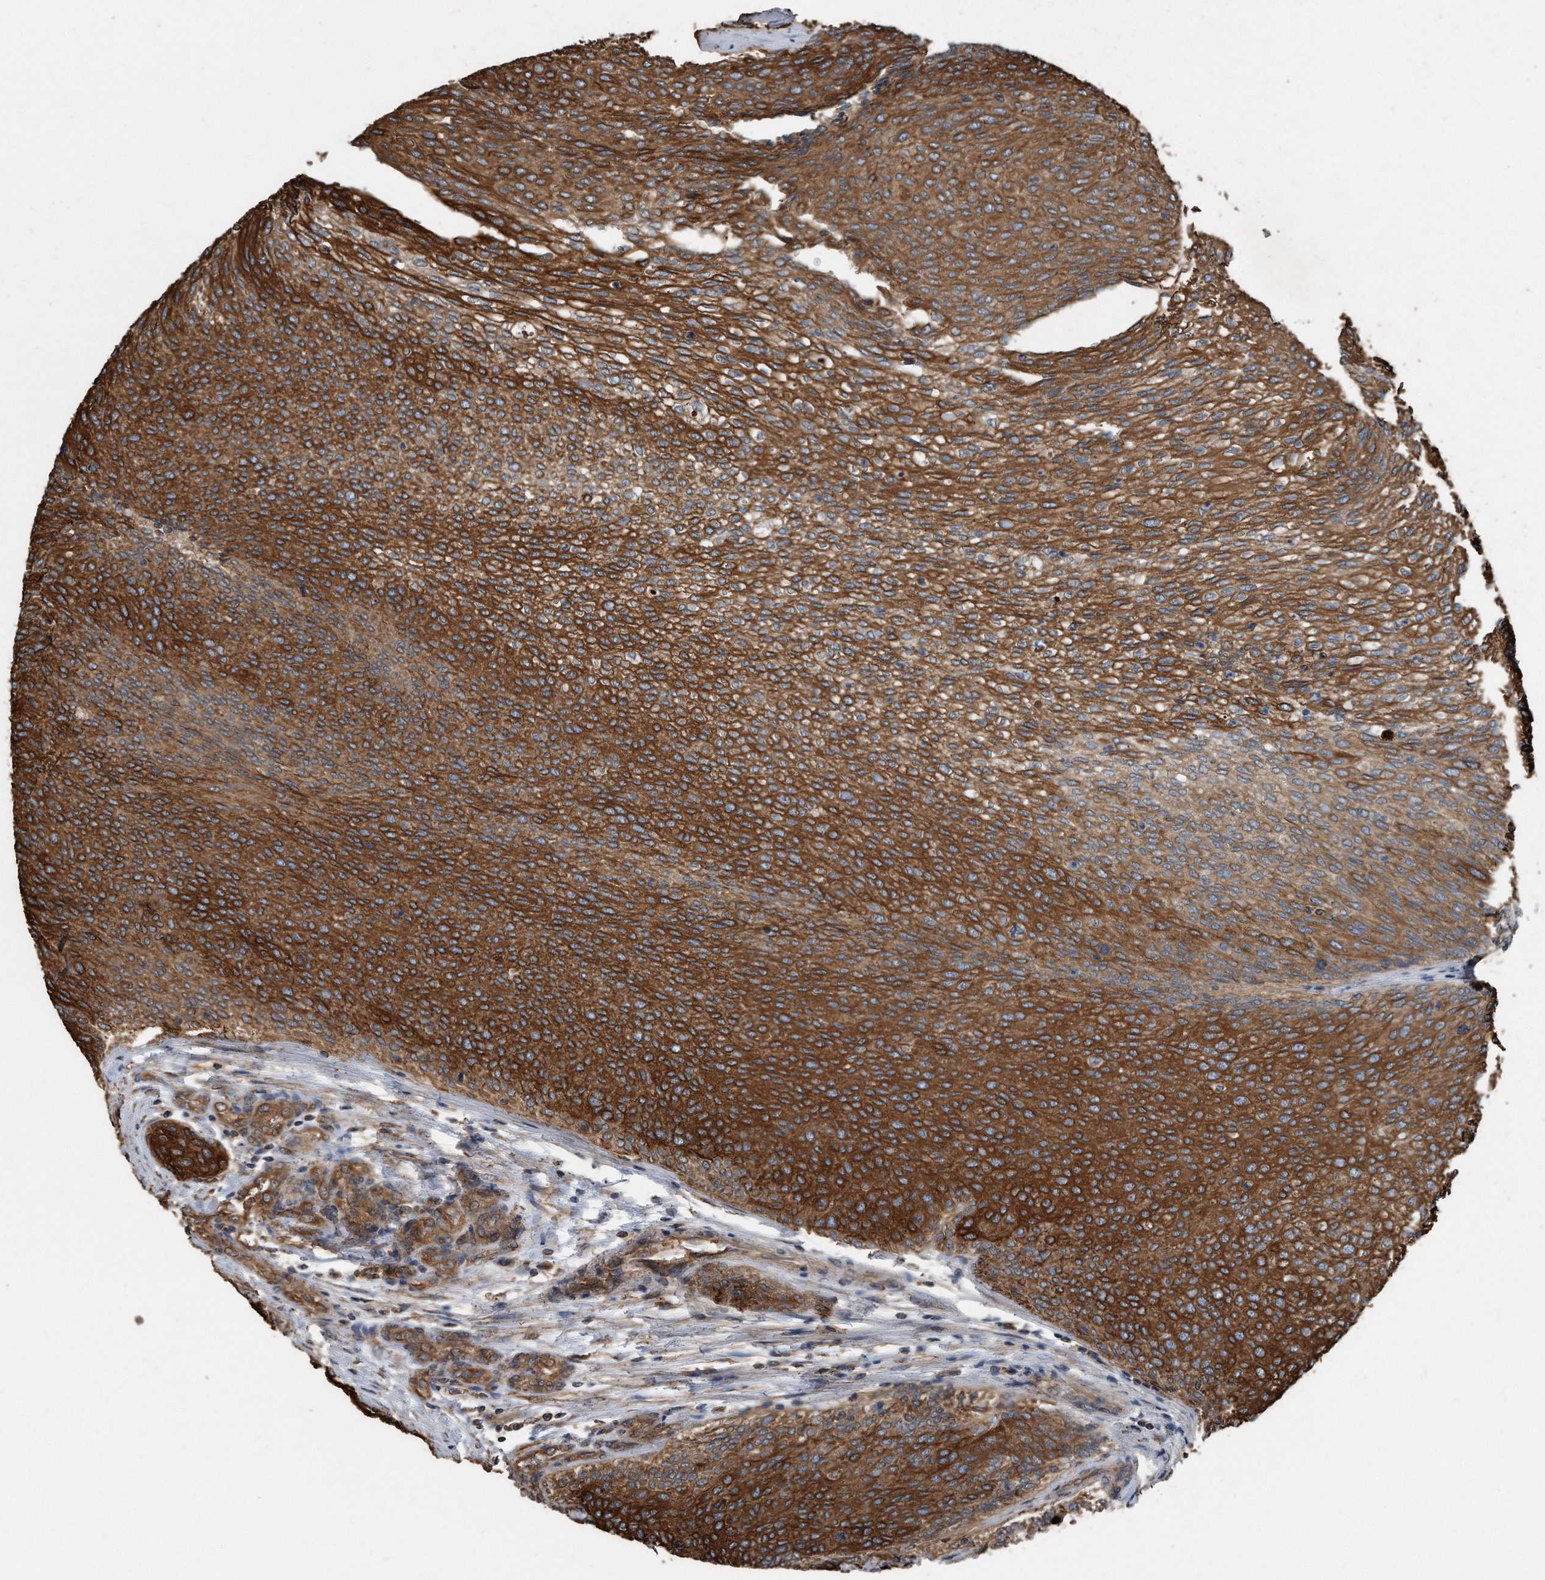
{"staining": {"intensity": "strong", "quantity": ">75%", "location": "cytoplasmic/membranous"}, "tissue": "urothelial cancer", "cell_type": "Tumor cells", "image_type": "cancer", "snomed": [{"axis": "morphology", "description": "Urothelial carcinoma, Low grade"}, {"axis": "topography", "description": "Urinary bladder"}], "caption": "Strong cytoplasmic/membranous expression for a protein is identified in approximately >75% of tumor cells of urothelial cancer using immunohistochemistry.", "gene": "FAM136A", "patient": {"sex": "female", "age": 79}}